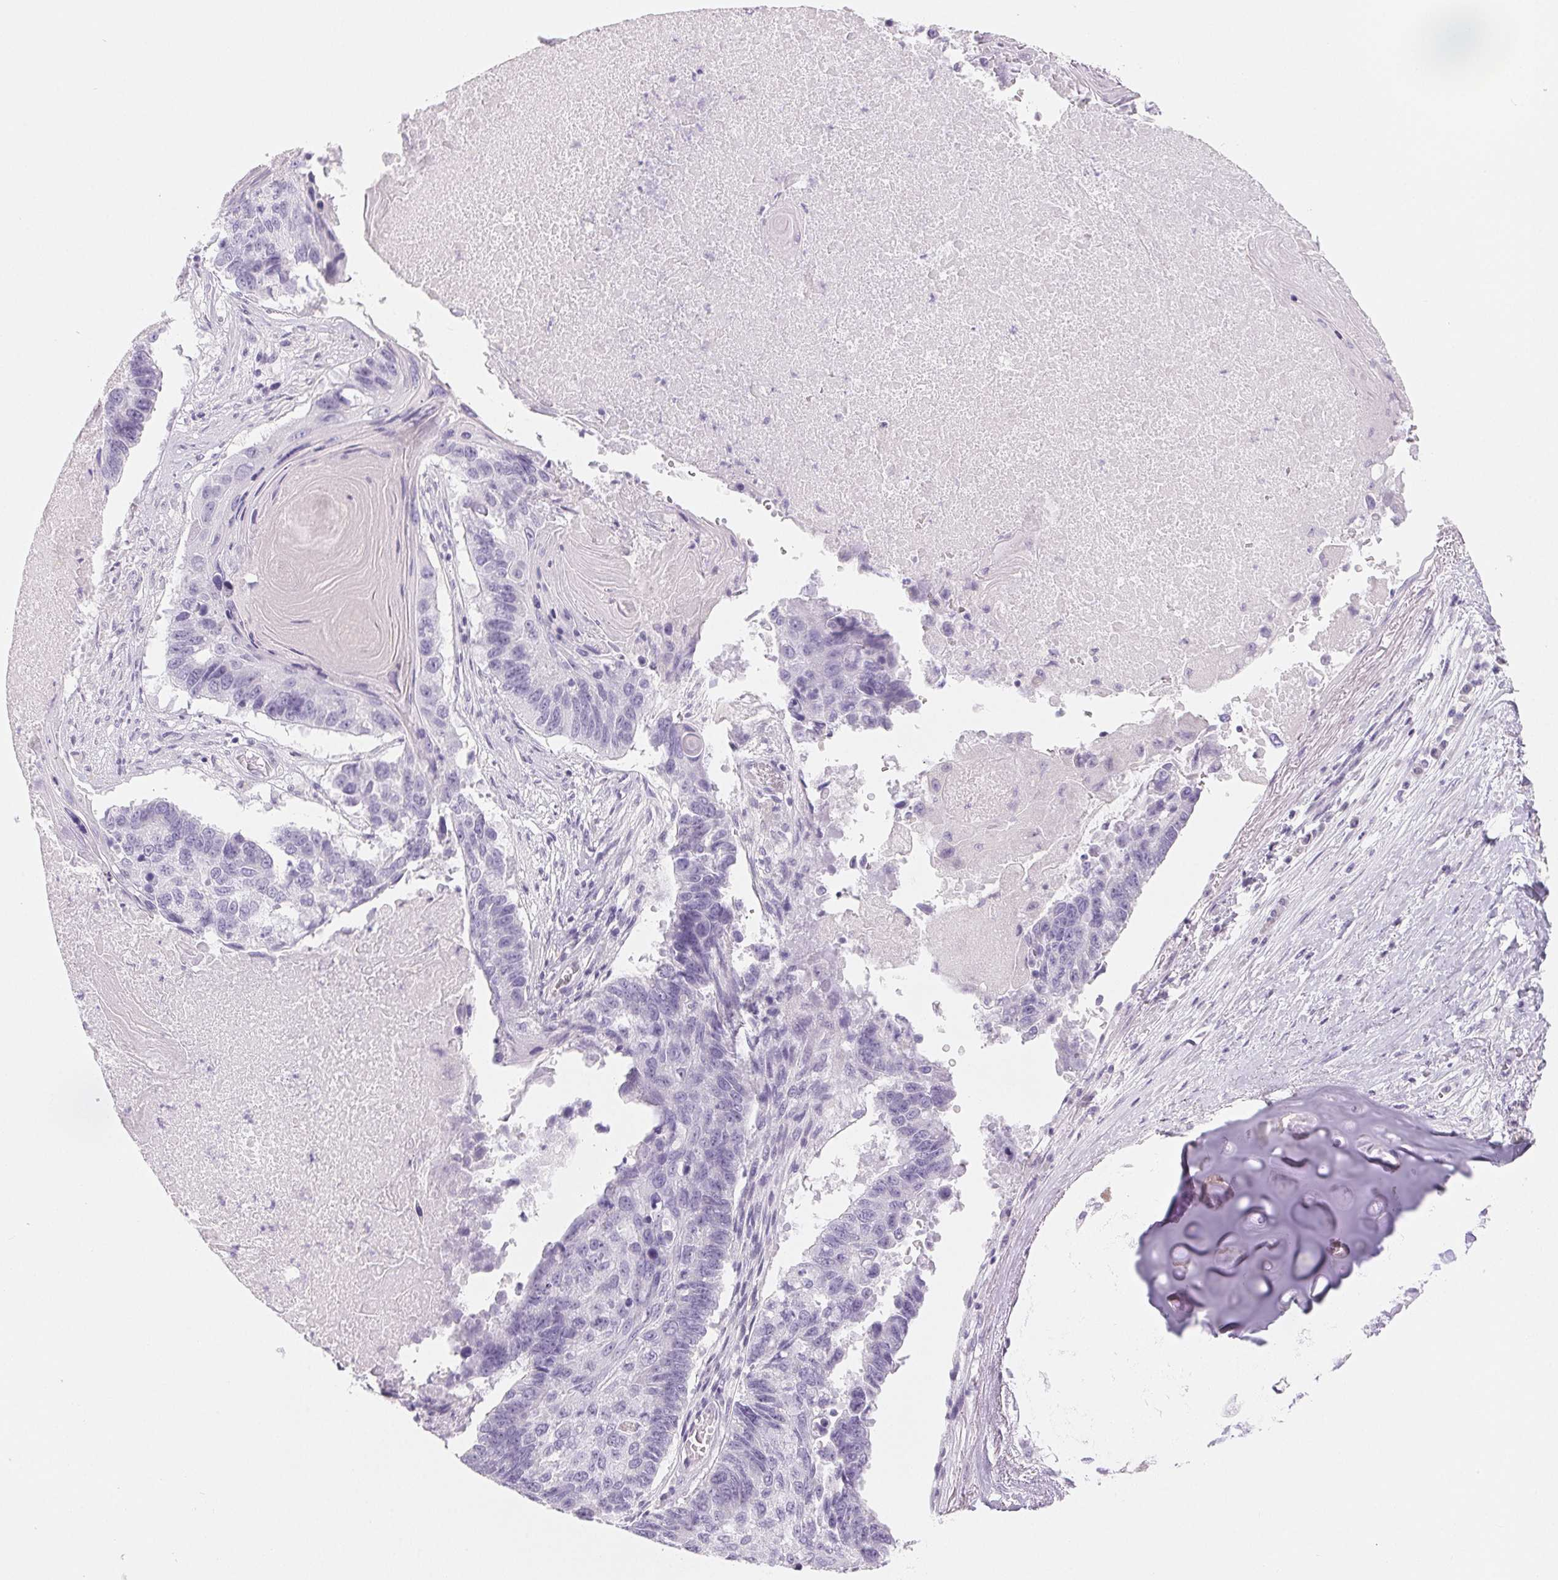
{"staining": {"intensity": "negative", "quantity": "none", "location": "none"}, "tissue": "lung cancer", "cell_type": "Tumor cells", "image_type": "cancer", "snomed": [{"axis": "morphology", "description": "Squamous cell carcinoma, NOS"}, {"axis": "topography", "description": "Lung"}], "caption": "High power microscopy micrograph of an IHC image of lung squamous cell carcinoma, revealing no significant expression in tumor cells.", "gene": "SPACA5B", "patient": {"sex": "male", "age": 73}}